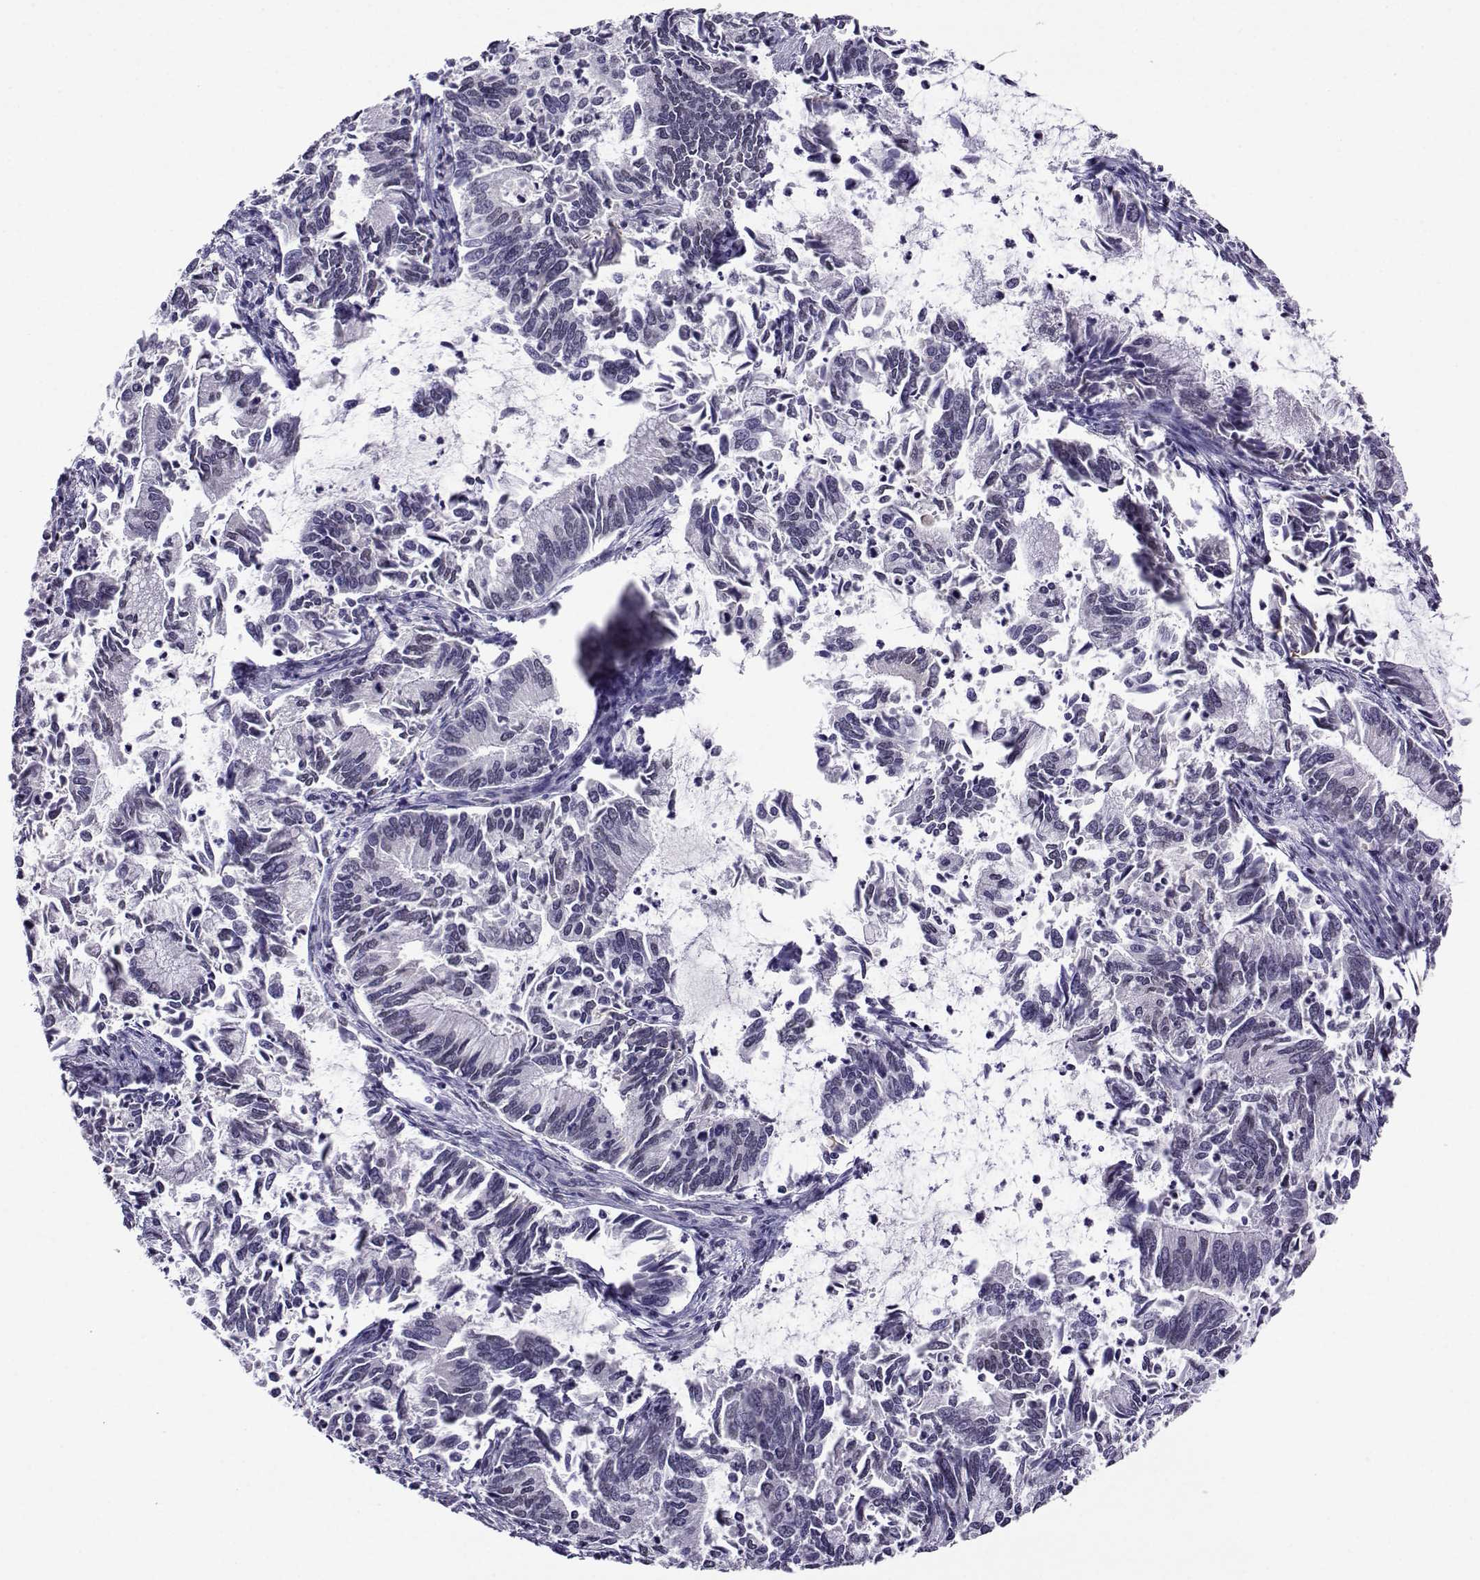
{"staining": {"intensity": "negative", "quantity": "none", "location": "none"}, "tissue": "cervical cancer", "cell_type": "Tumor cells", "image_type": "cancer", "snomed": [{"axis": "morphology", "description": "Adenocarcinoma, NOS"}, {"axis": "topography", "description": "Cervix"}], "caption": "Tumor cells are negative for protein expression in human cervical cancer. (DAB (3,3'-diaminobenzidine) IHC visualized using brightfield microscopy, high magnification).", "gene": "DDX20", "patient": {"sex": "female", "age": 42}}